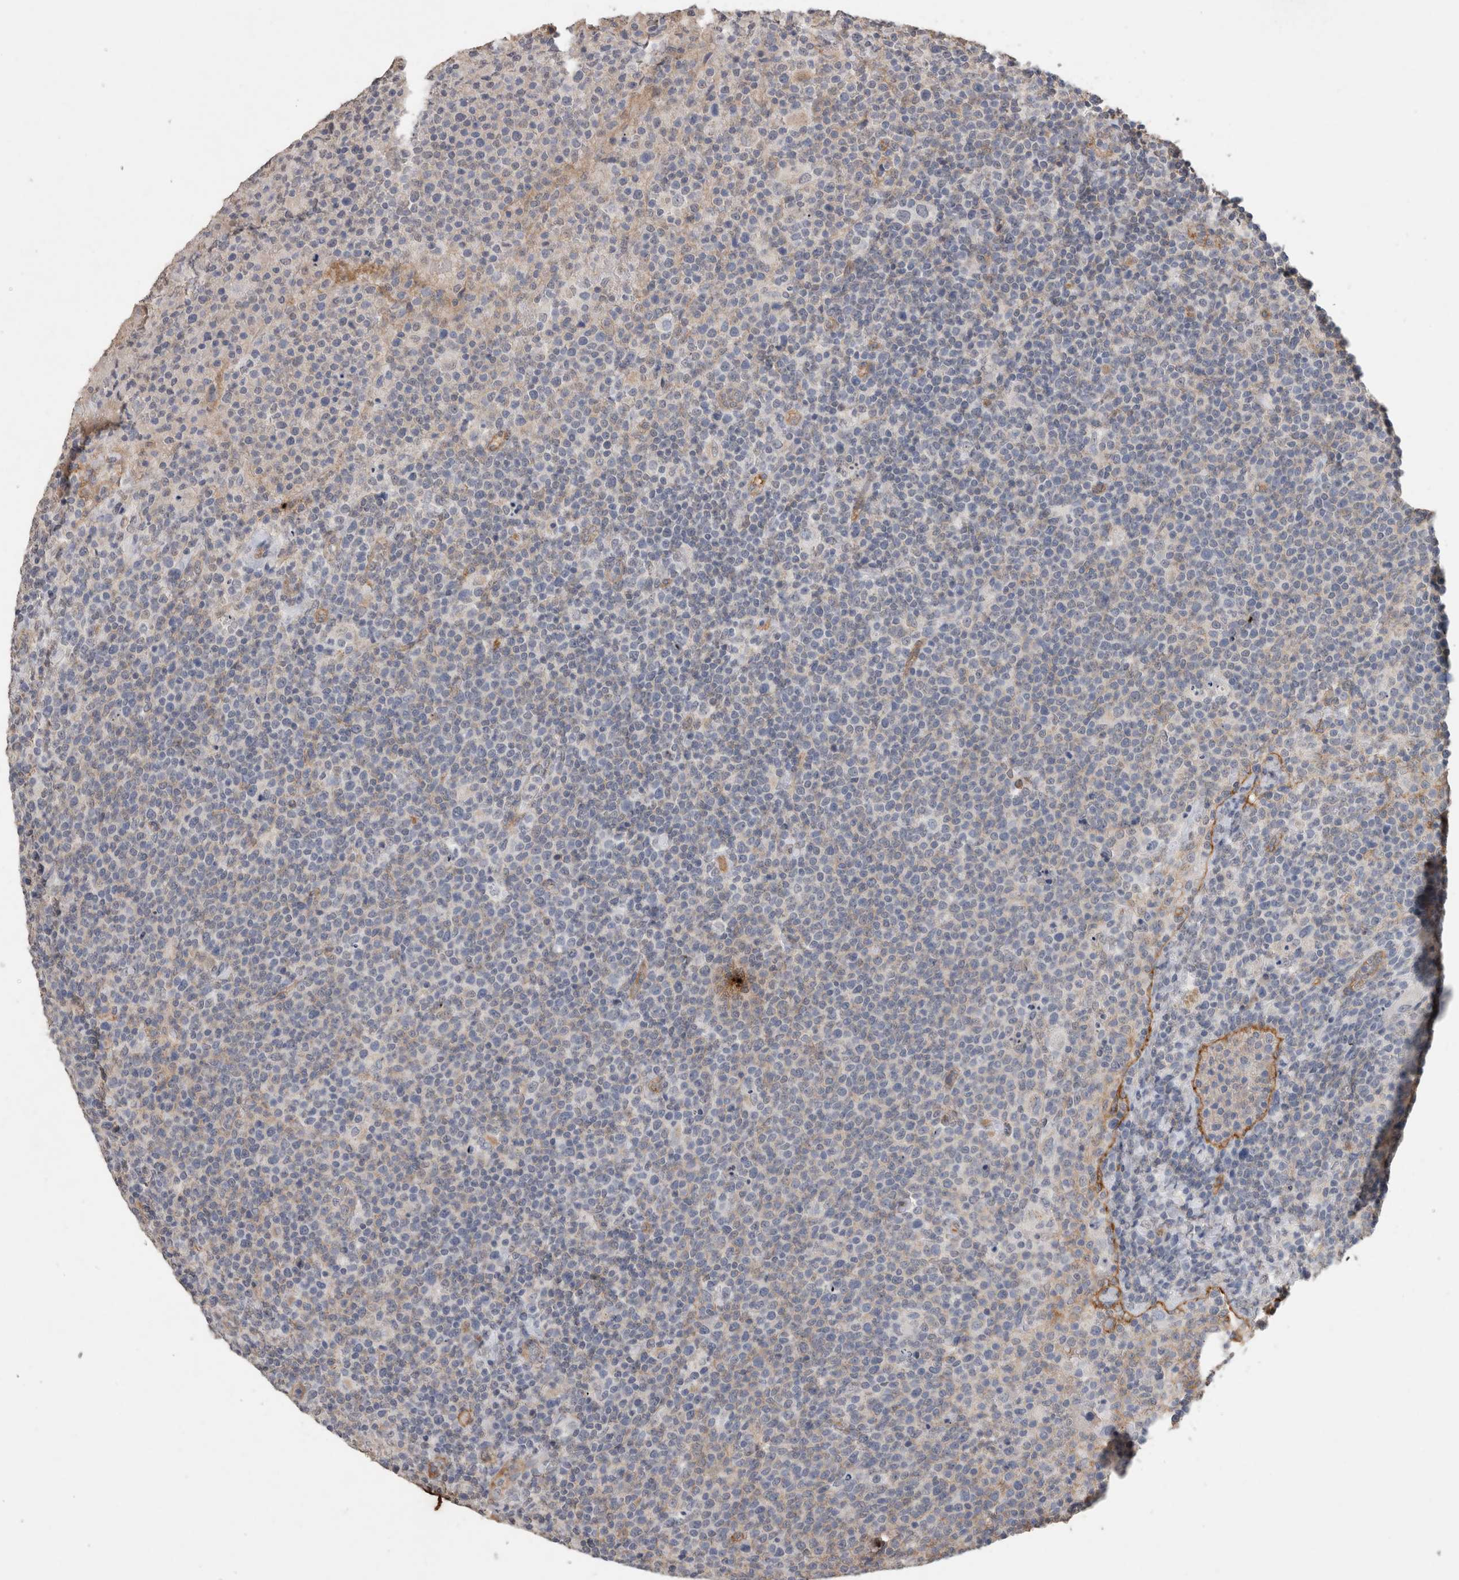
{"staining": {"intensity": "negative", "quantity": "none", "location": "none"}, "tissue": "lymphoma", "cell_type": "Tumor cells", "image_type": "cancer", "snomed": [{"axis": "morphology", "description": "Malignant lymphoma, non-Hodgkin's type, High grade"}, {"axis": "topography", "description": "Lymph node"}], "caption": "Immunohistochemical staining of high-grade malignant lymphoma, non-Hodgkin's type exhibits no significant staining in tumor cells.", "gene": "RECK", "patient": {"sex": "male", "age": 61}}